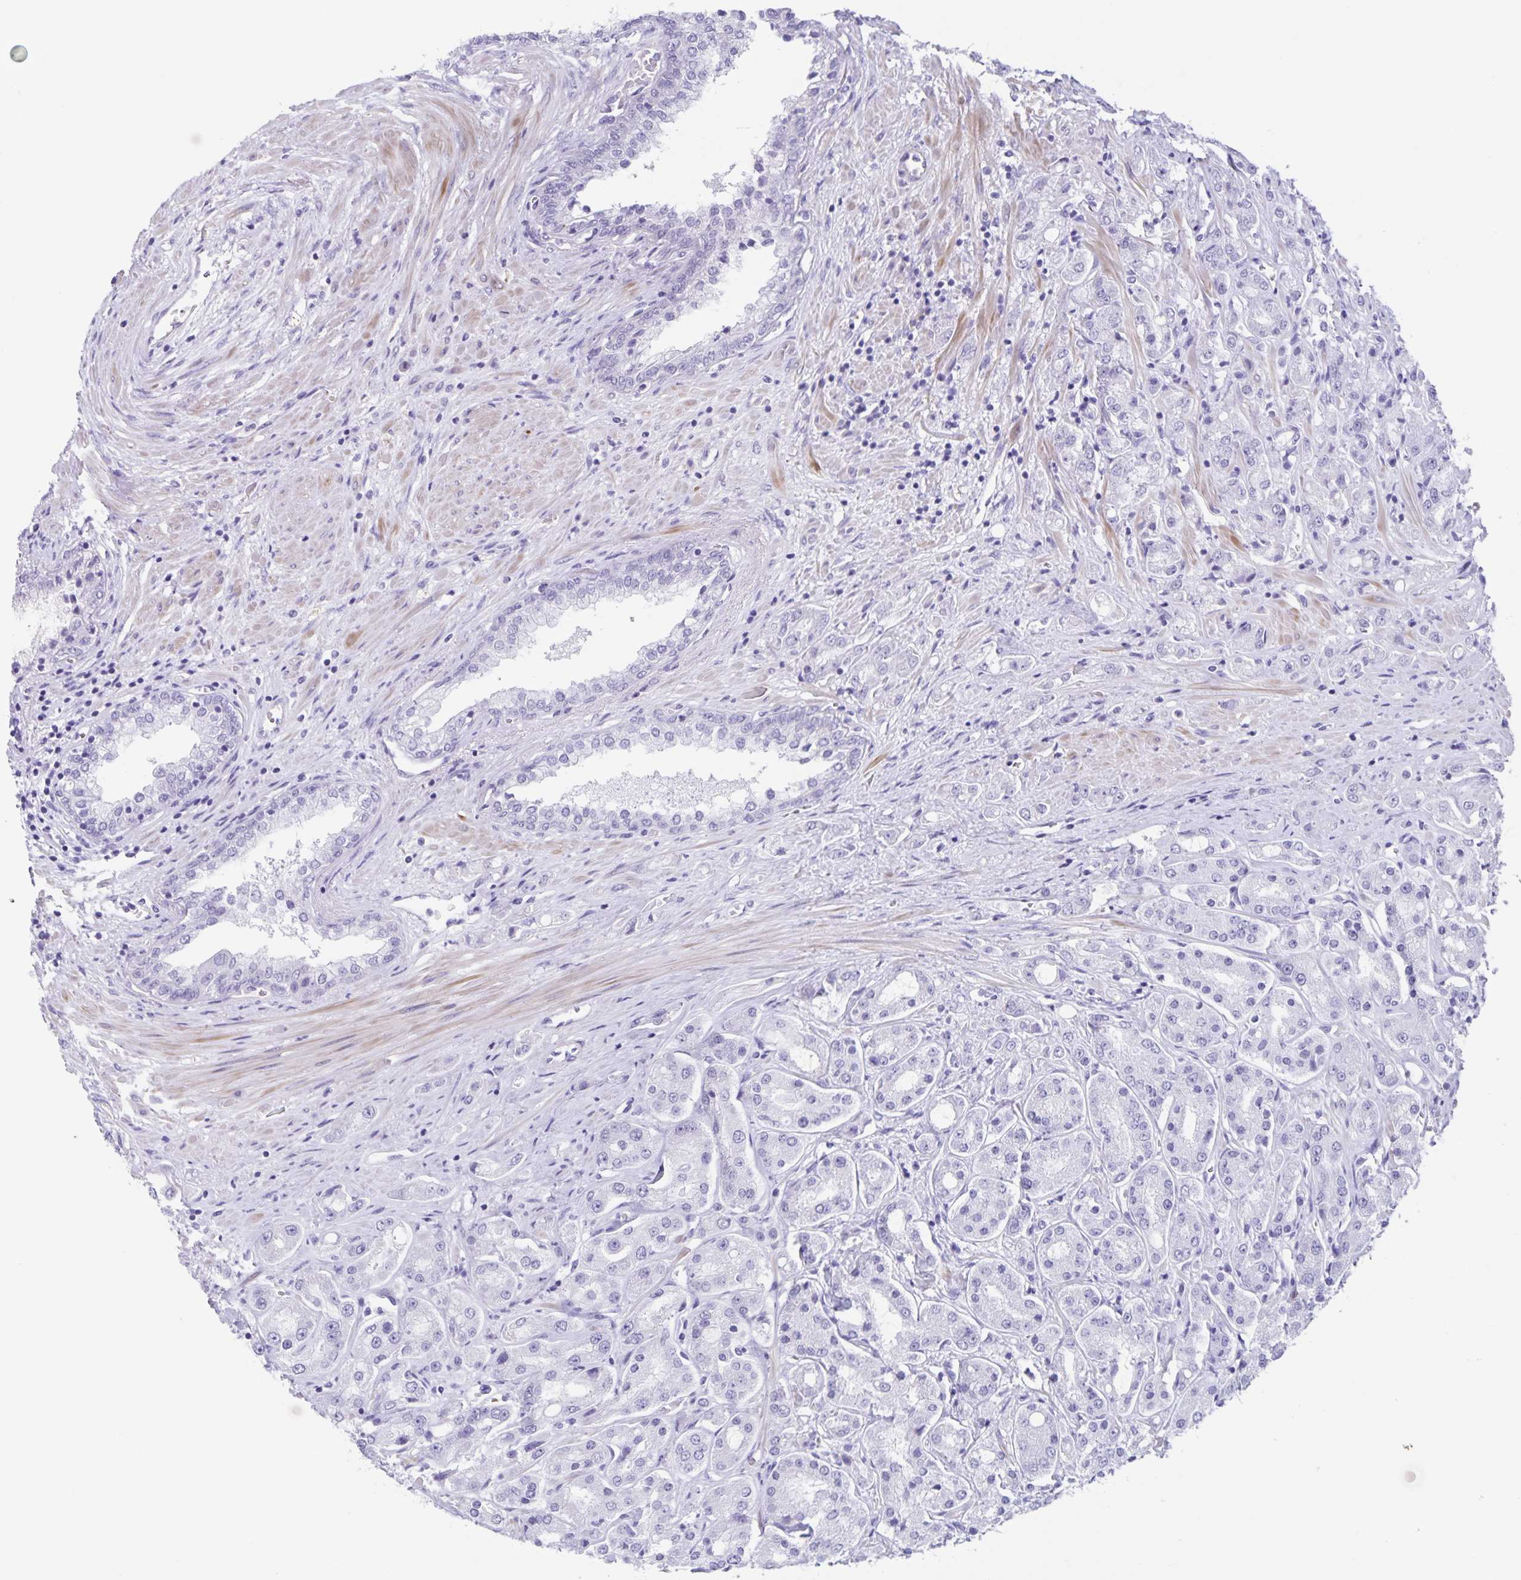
{"staining": {"intensity": "negative", "quantity": "none", "location": "none"}, "tissue": "prostate cancer", "cell_type": "Tumor cells", "image_type": "cancer", "snomed": [{"axis": "morphology", "description": "Adenocarcinoma, High grade"}, {"axis": "topography", "description": "Prostate"}], "caption": "Immunohistochemistry (IHC) of human high-grade adenocarcinoma (prostate) exhibits no staining in tumor cells.", "gene": "C11orf42", "patient": {"sex": "male", "age": 67}}